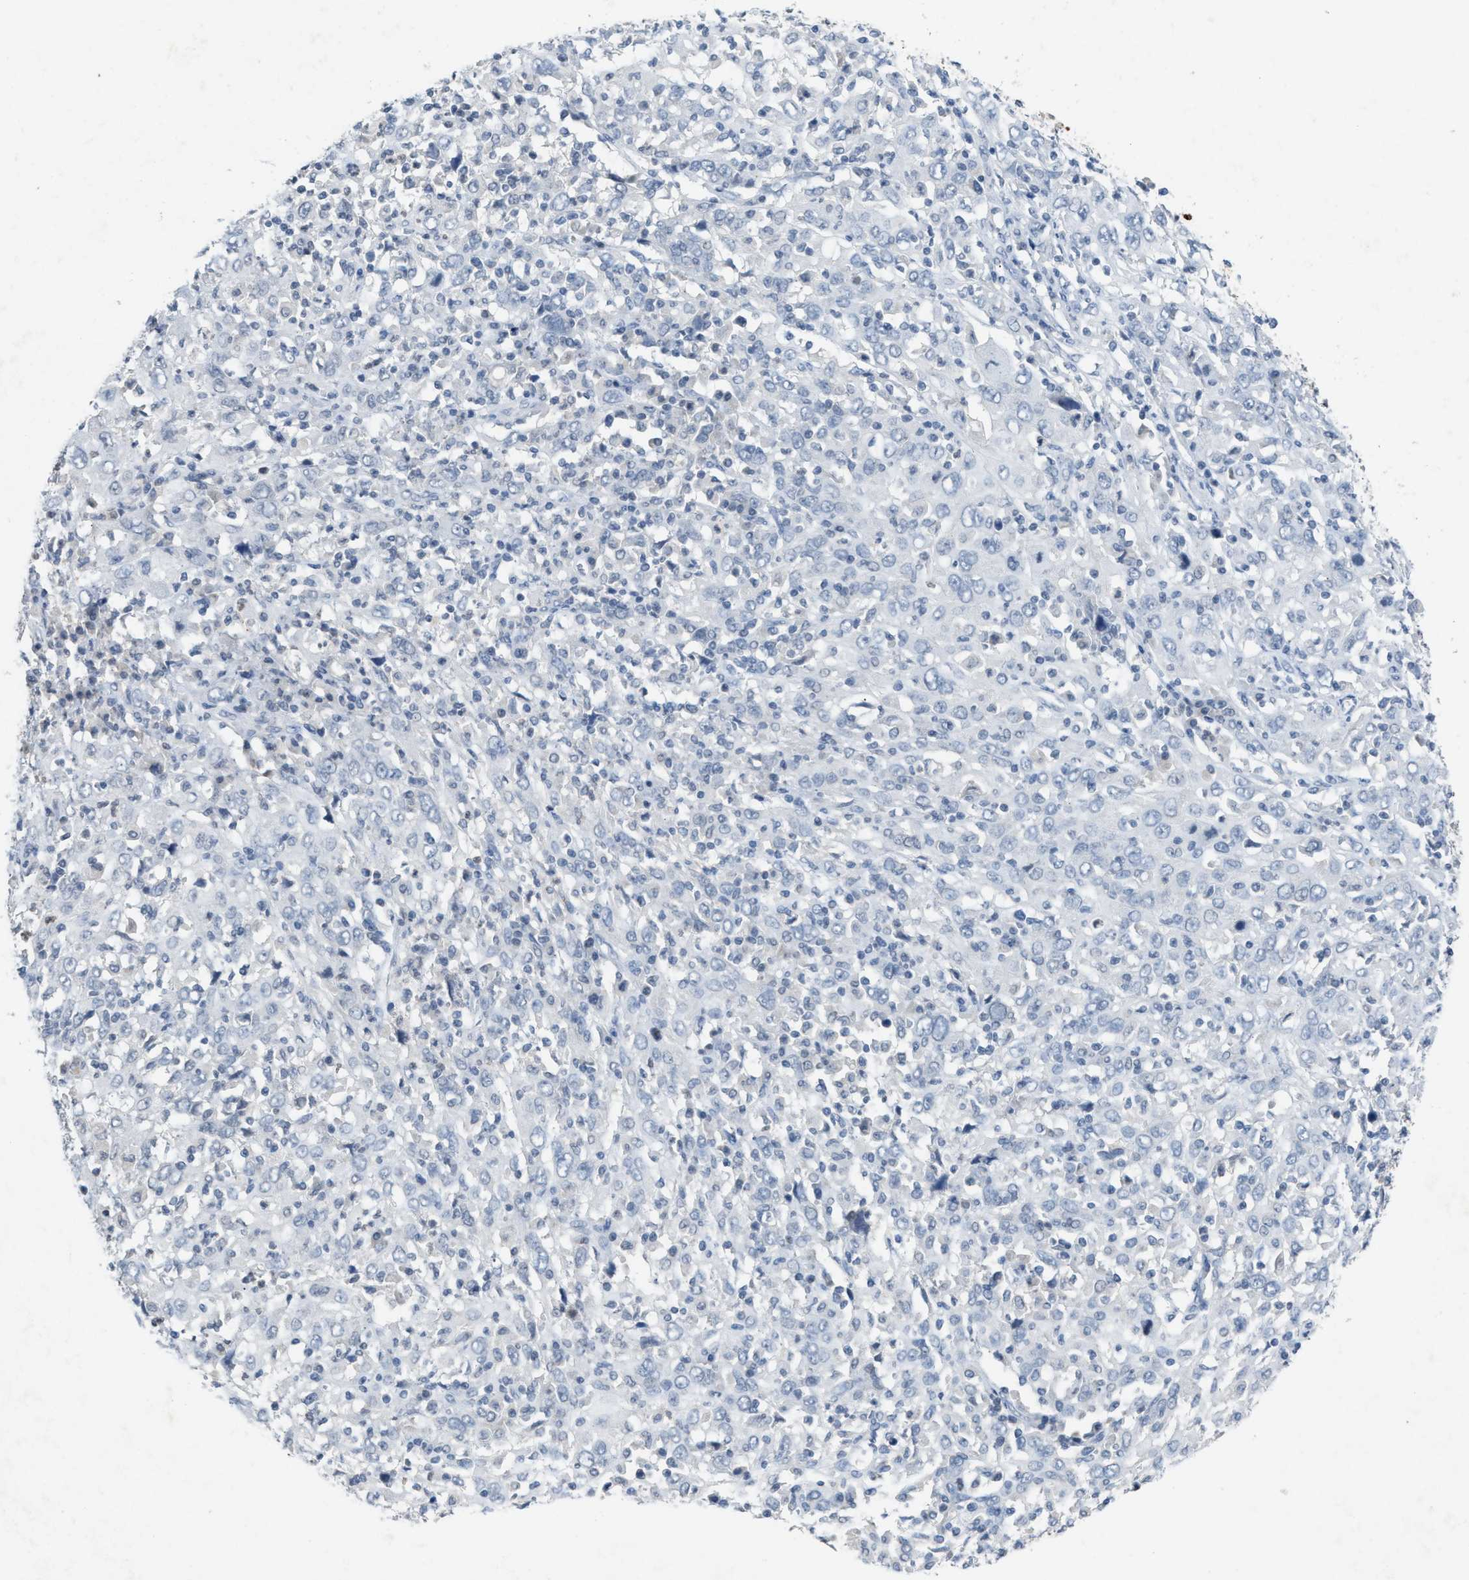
{"staining": {"intensity": "negative", "quantity": "none", "location": "none"}, "tissue": "cervical cancer", "cell_type": "Tumor cells", "image_type": "cancer", "snomed": [{"axis": "morphology", "description": "Squamous cell carcinoma, NOS"}, {"axis": "topography", "description": "Cervix"}], "caption": "Protein analysis of cervical cancer (squamous cell carcinoma) reveals no significant staining in tumor cells.", "gene": "SLC5A5", "patient": {"sex": "female", "age": 46}}